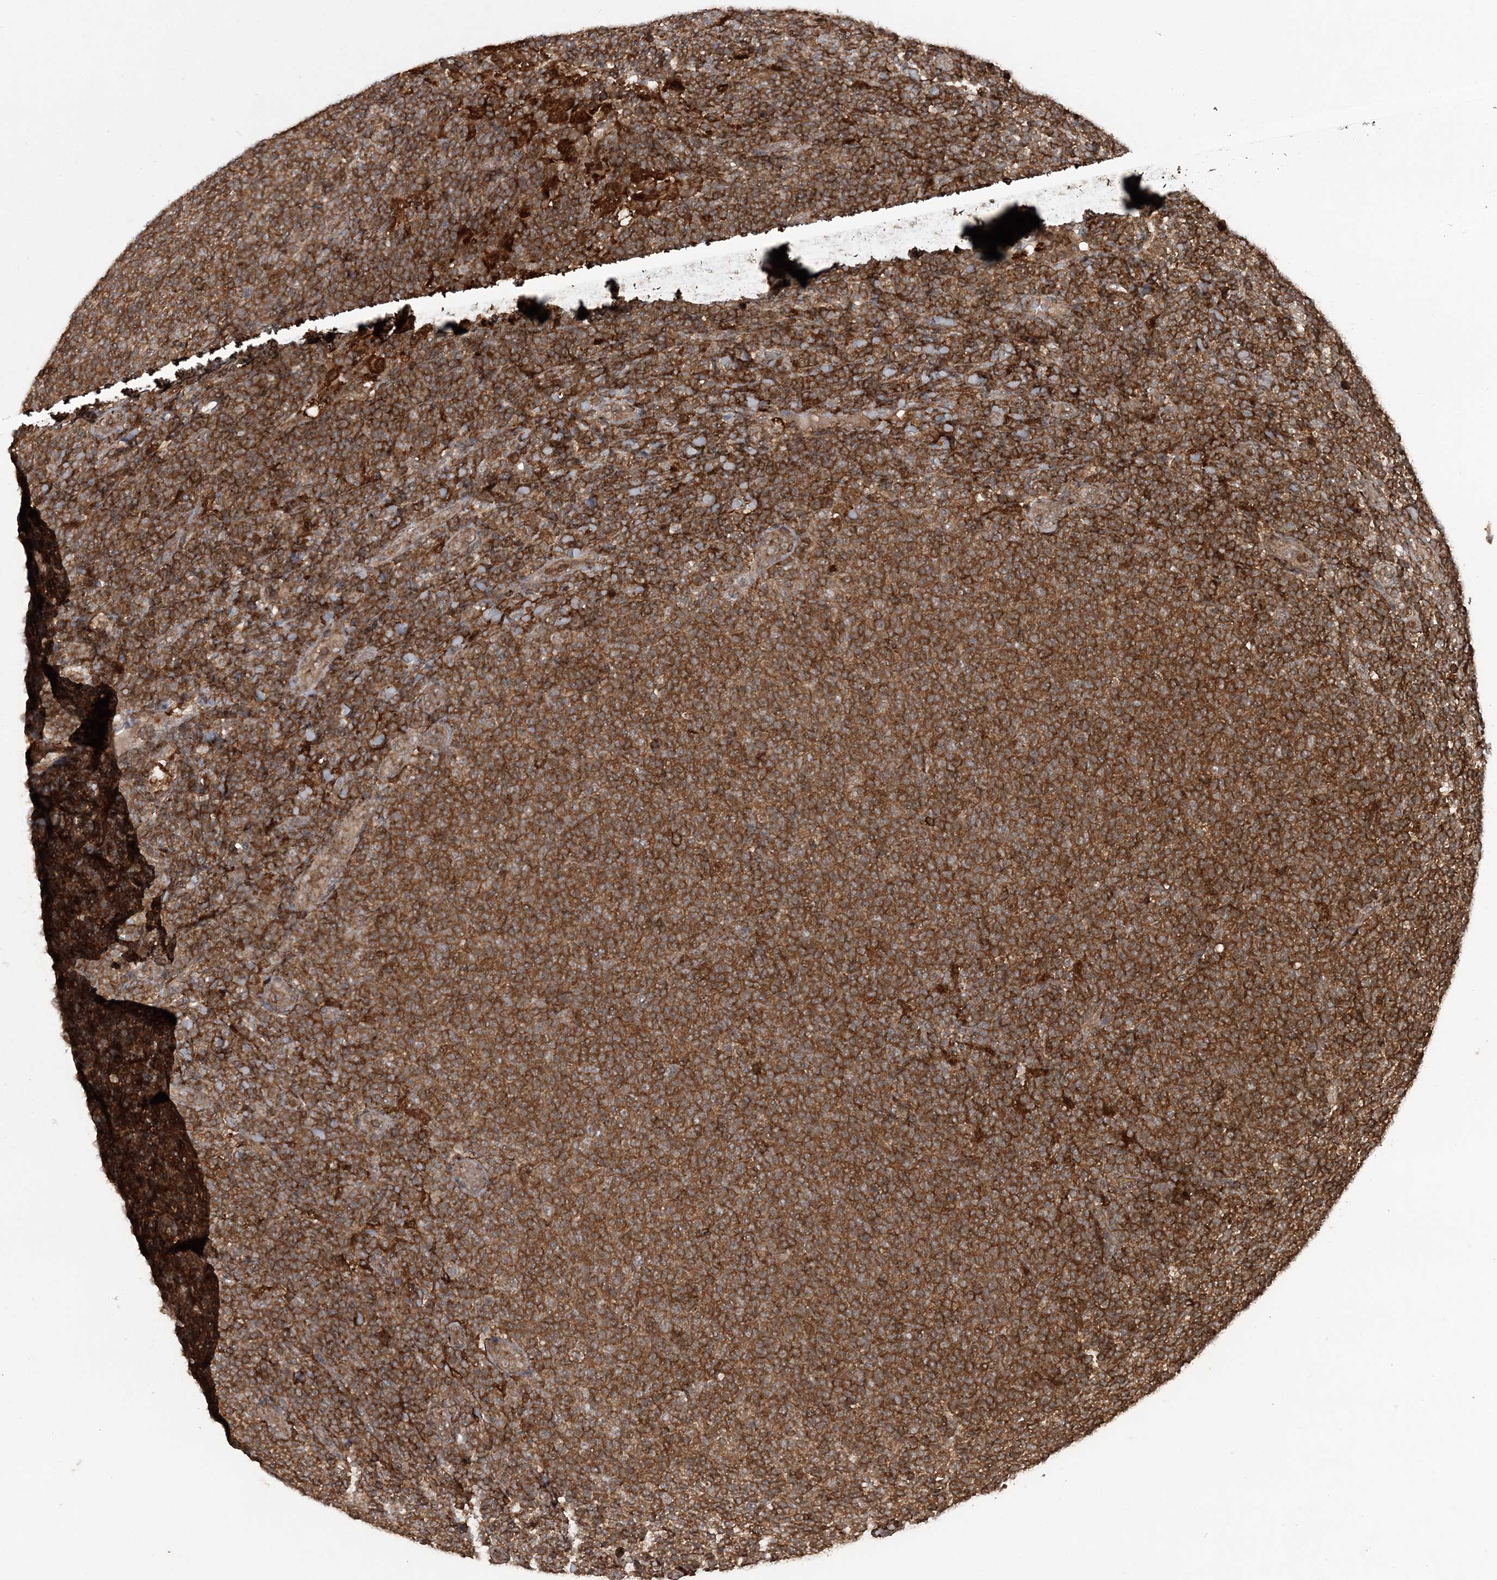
{"staining": {"intensity": "strong", "quantity": ">75%", "location": "cytoplasmic/membranous"}, "tissue": "lymphoma", "cell_type": "Tumor cells", "image_type": "cancer", "snomed": [{"axis": "morphology", "description": "Malignant lymphoma, non-Hodgkin's type, Low grade"}, {"axis": "topography", "description": "Lymph node"}], "caption": "High-power microscopy captured an immunohistochemistry (IHC) photomicrograph of lymphoma, revealing strong cytoplasmic/membranous staining in about >75% of tumor cells.", "gene": "LACC1", "patient": {"sex": "male", "age": 66}}